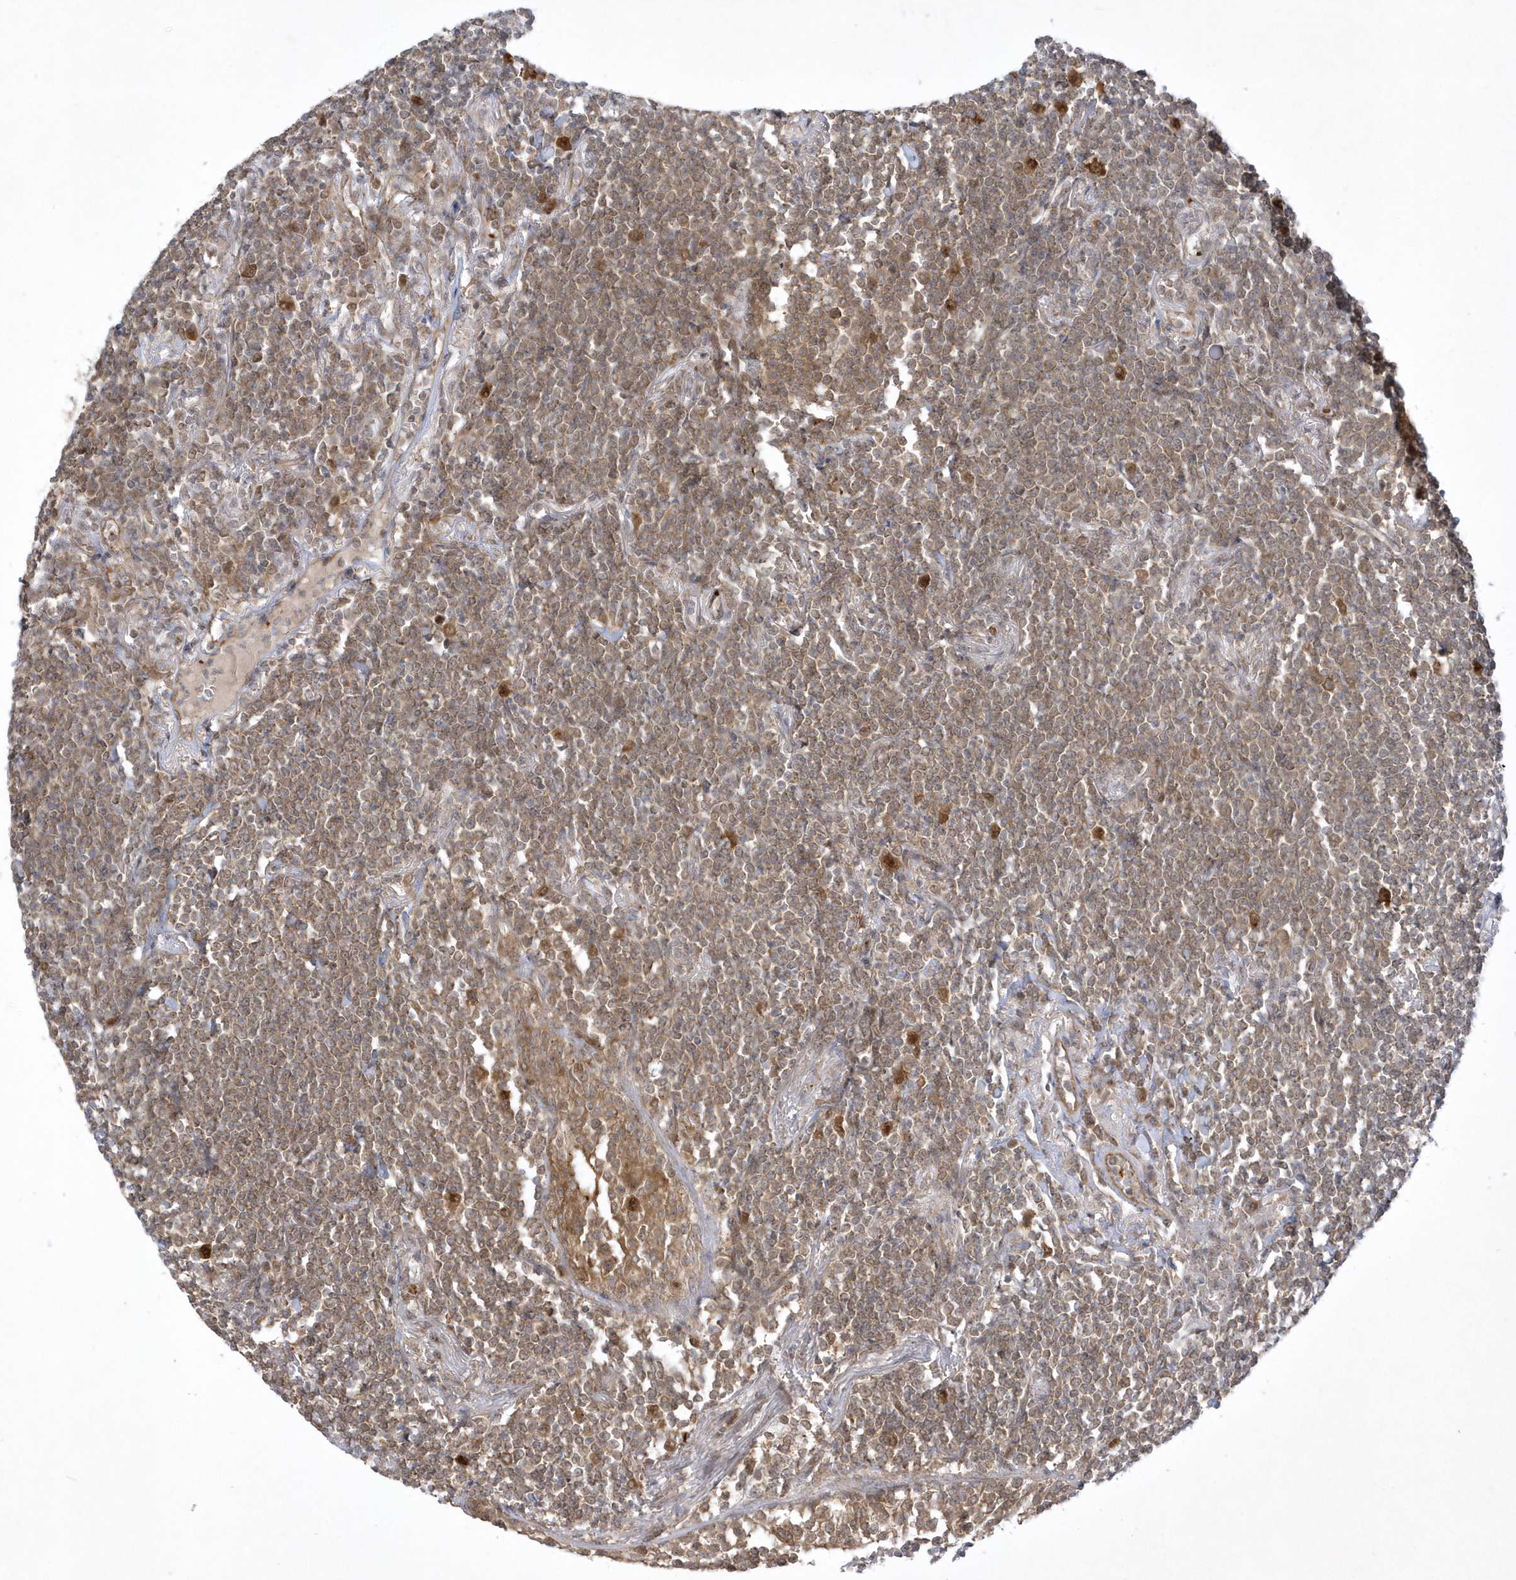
{"staining": {"intensity": "weak", "quantity": ">75%", "location": "cytoplasmic/membranous,nuclear"}, "tissue": "lymphoma", "cell_type": "Tumor cells", "image_type": "cancer", "snomed": [{"axis": "morphology", "description": "Malignant lymphoma, non-Hodgkin's type, Low grade"}, {"axis": "topography", "description": "Lung"}], "caption": "Immunohistochemical staining of human low-grade malignant lymphoma, non-Hodgkin's type exhibits low levels of weak cytoplasmic/membranous and nuclear protein positivity in about >75% of tumor cells.", "gene": "NAF1", "patient": {"sex": "female", "age": 71}}